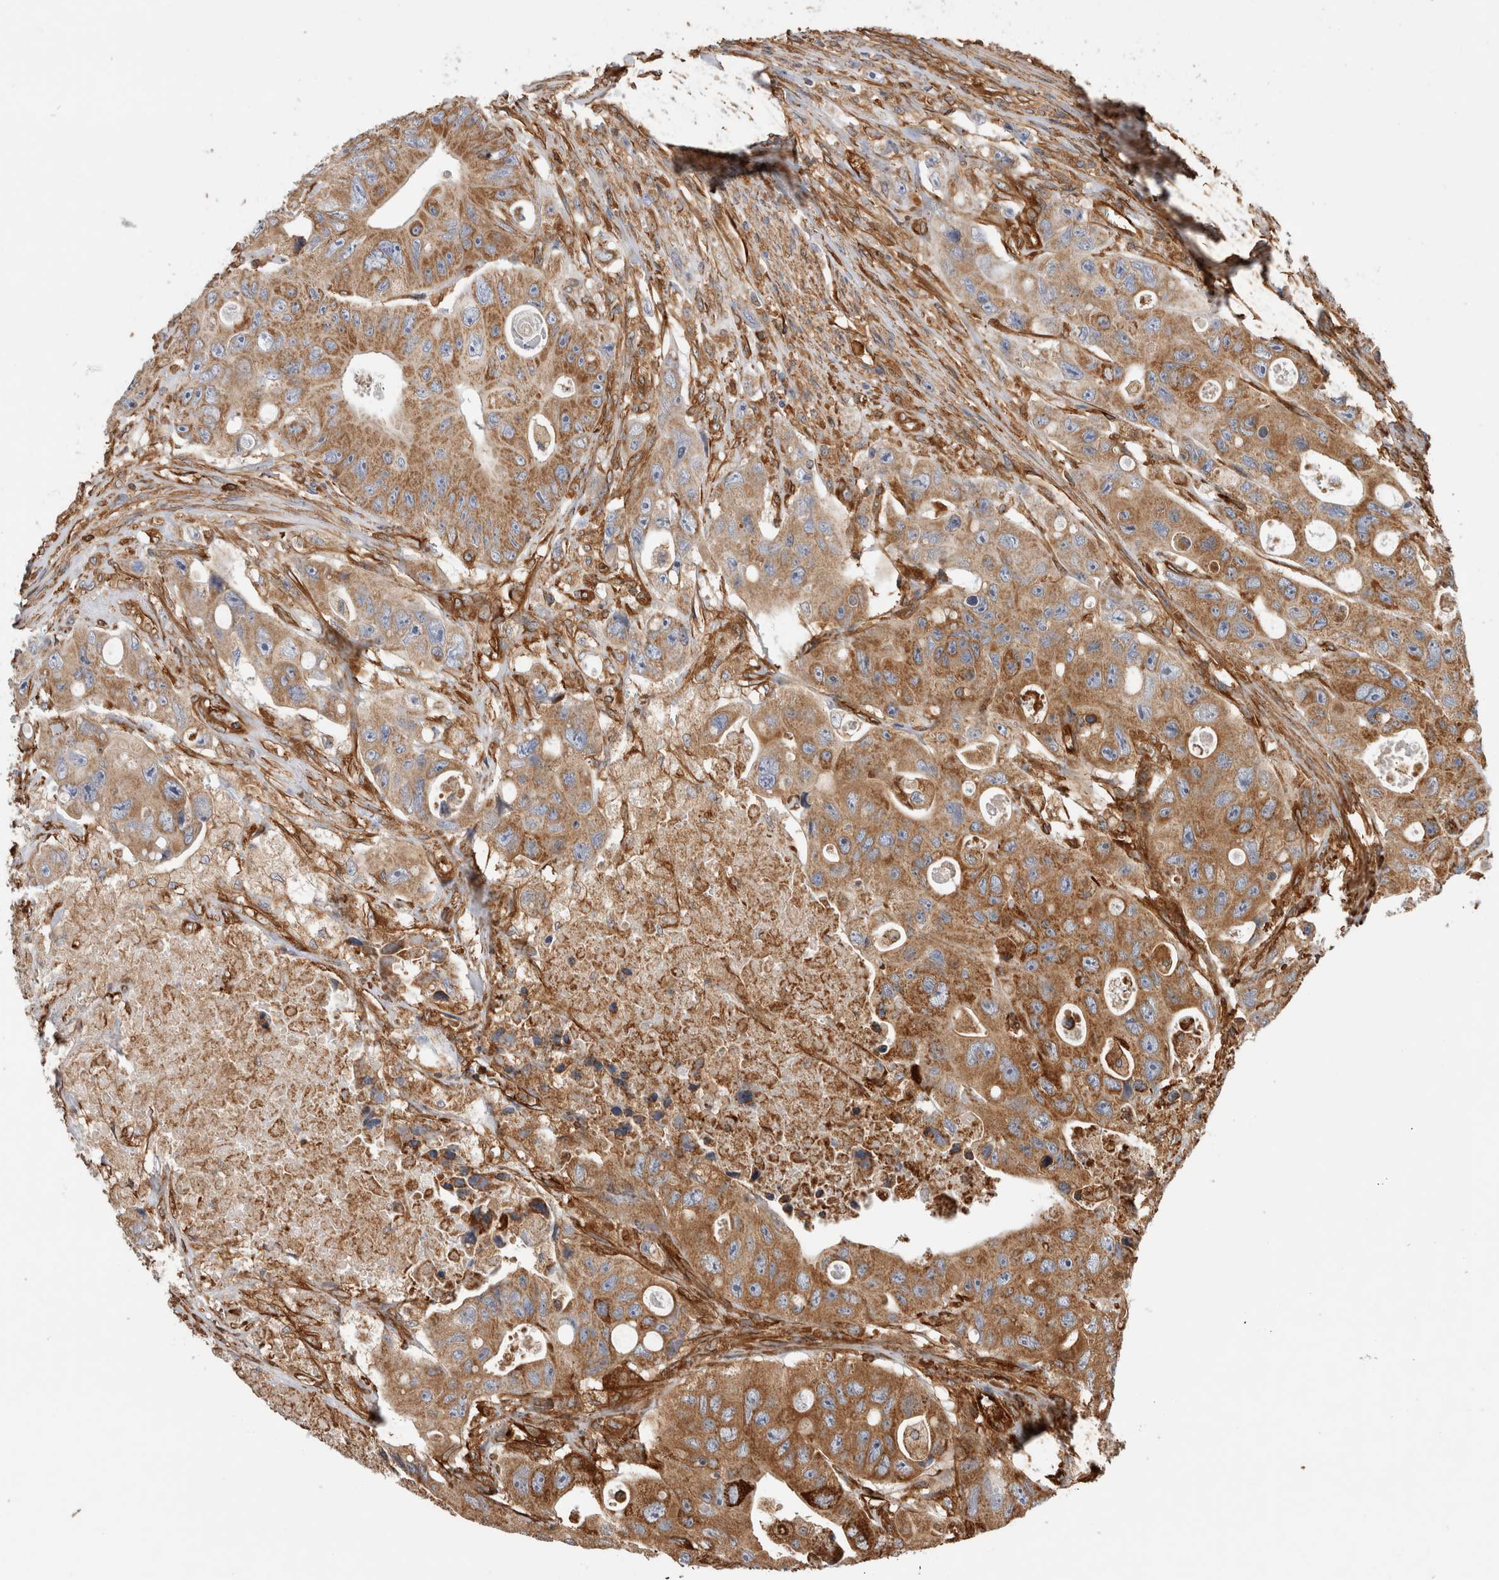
{"staining": {"intensity": "moderate", "quantity": ">75%", "location": "cytoplasmic/membranous"}, "tissue": "colorectal cancer", "cell_type": "Tumor cells", "image_type": "cancer", "snomed": [{"axis": "morphology", "description": "Adenocarcinoma, NOS"}, {"axis": "topography", "description": "Colon"}], "caption": "Protein staining of colorectal adenocarcinoma tissue displays moderate cytoplasmic/membranous positivity in approximately >75% of tumor cells.", "gene": "ZNF397", "patient": {"sex": "female", "age": 46}}